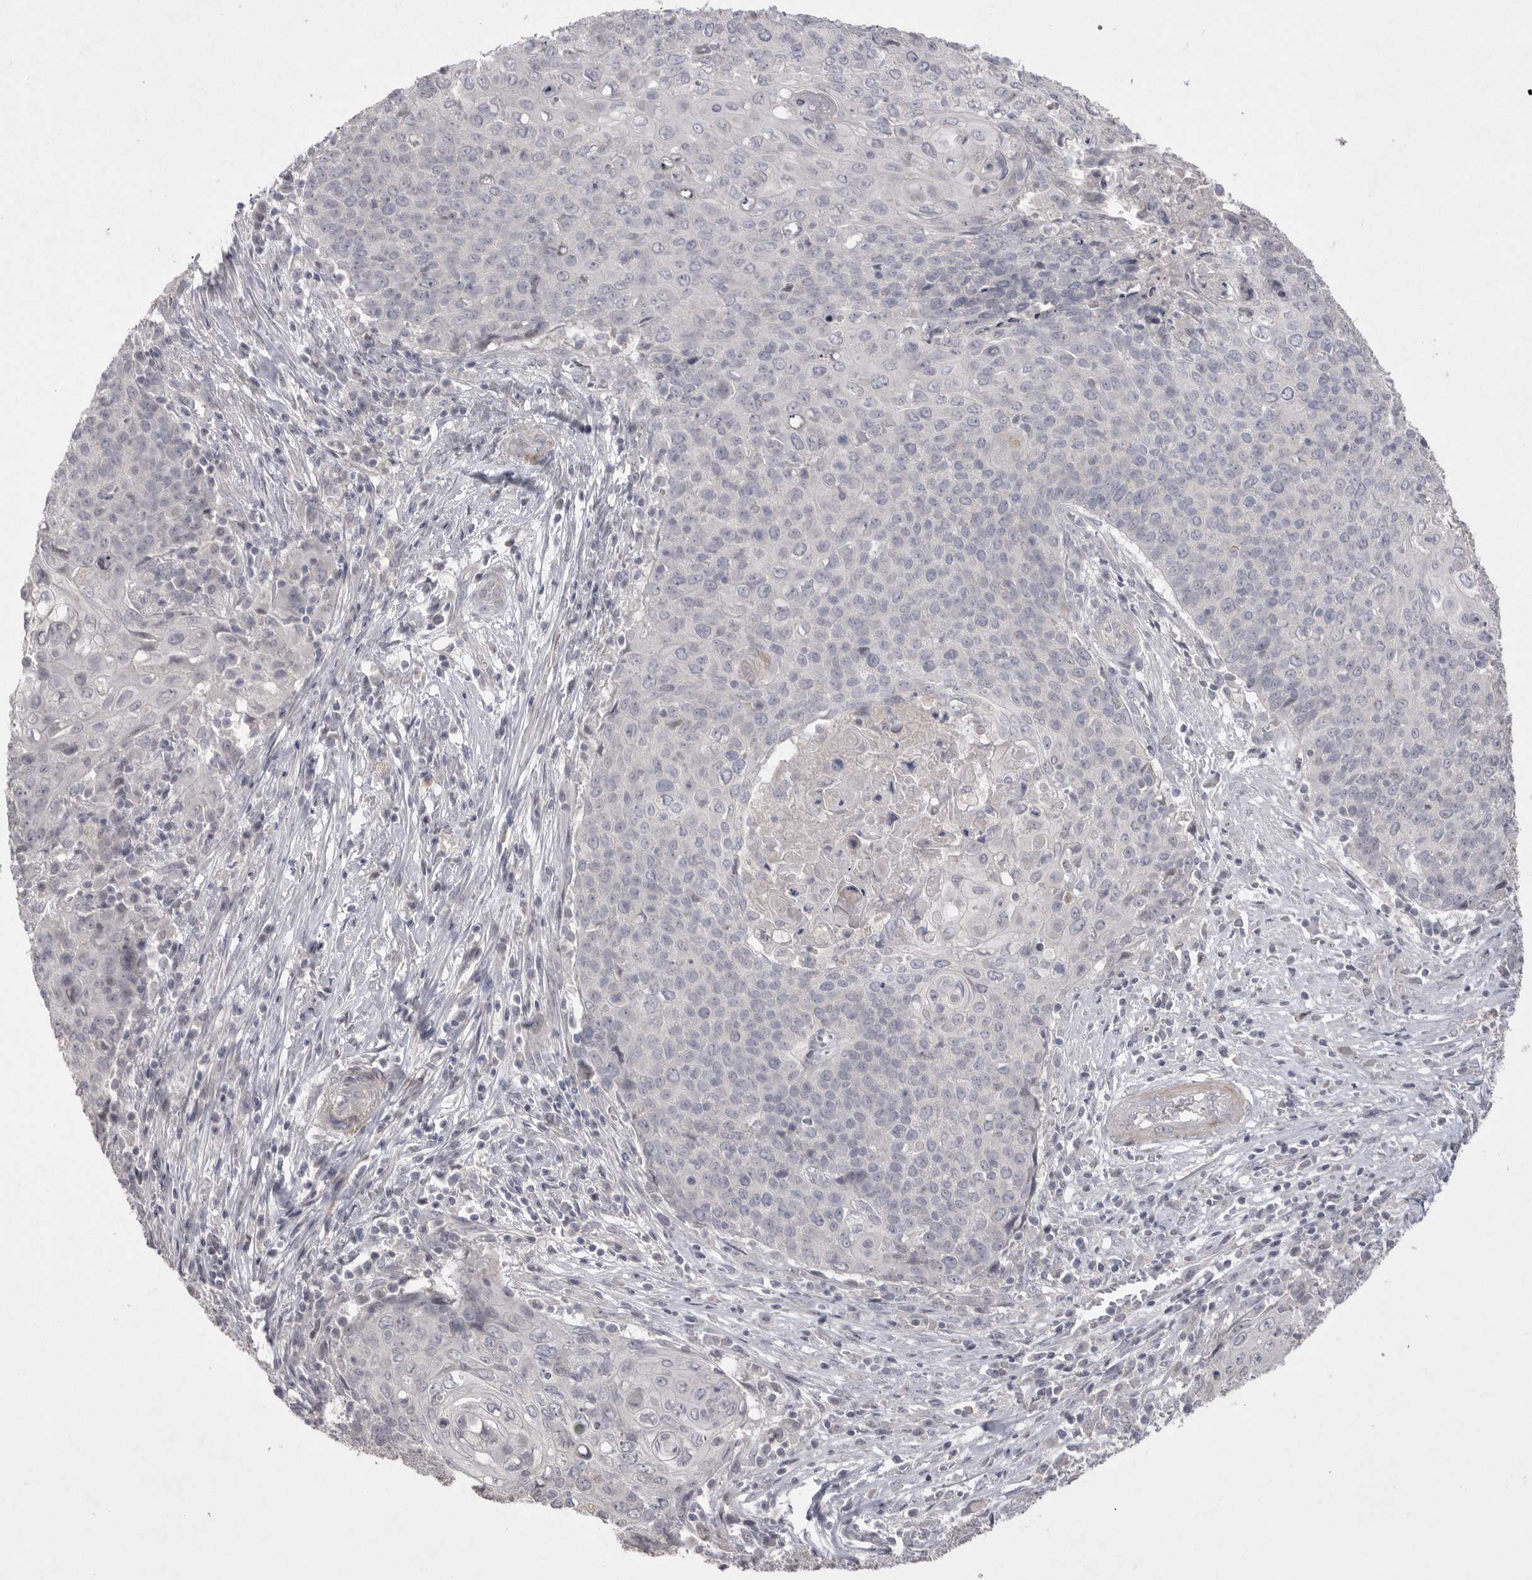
{"staining": {"intensity": "negative", "quantity": "none", "location": "none"}, "tissue": "cervical cancer", "cell_type": "Tumor cells", "image_type": "cancer", "snomed": [{"axis": "morphology", "description": "Squamous cell carcinoma, NOS"}, {"axis": "topography", "description": "Cervix"}], "caption": "The micrograph reveals no staining of tumor cells in cervical cancer.", "gene": "VANGL2", "patient": {"sex": "female", "age": 39}}